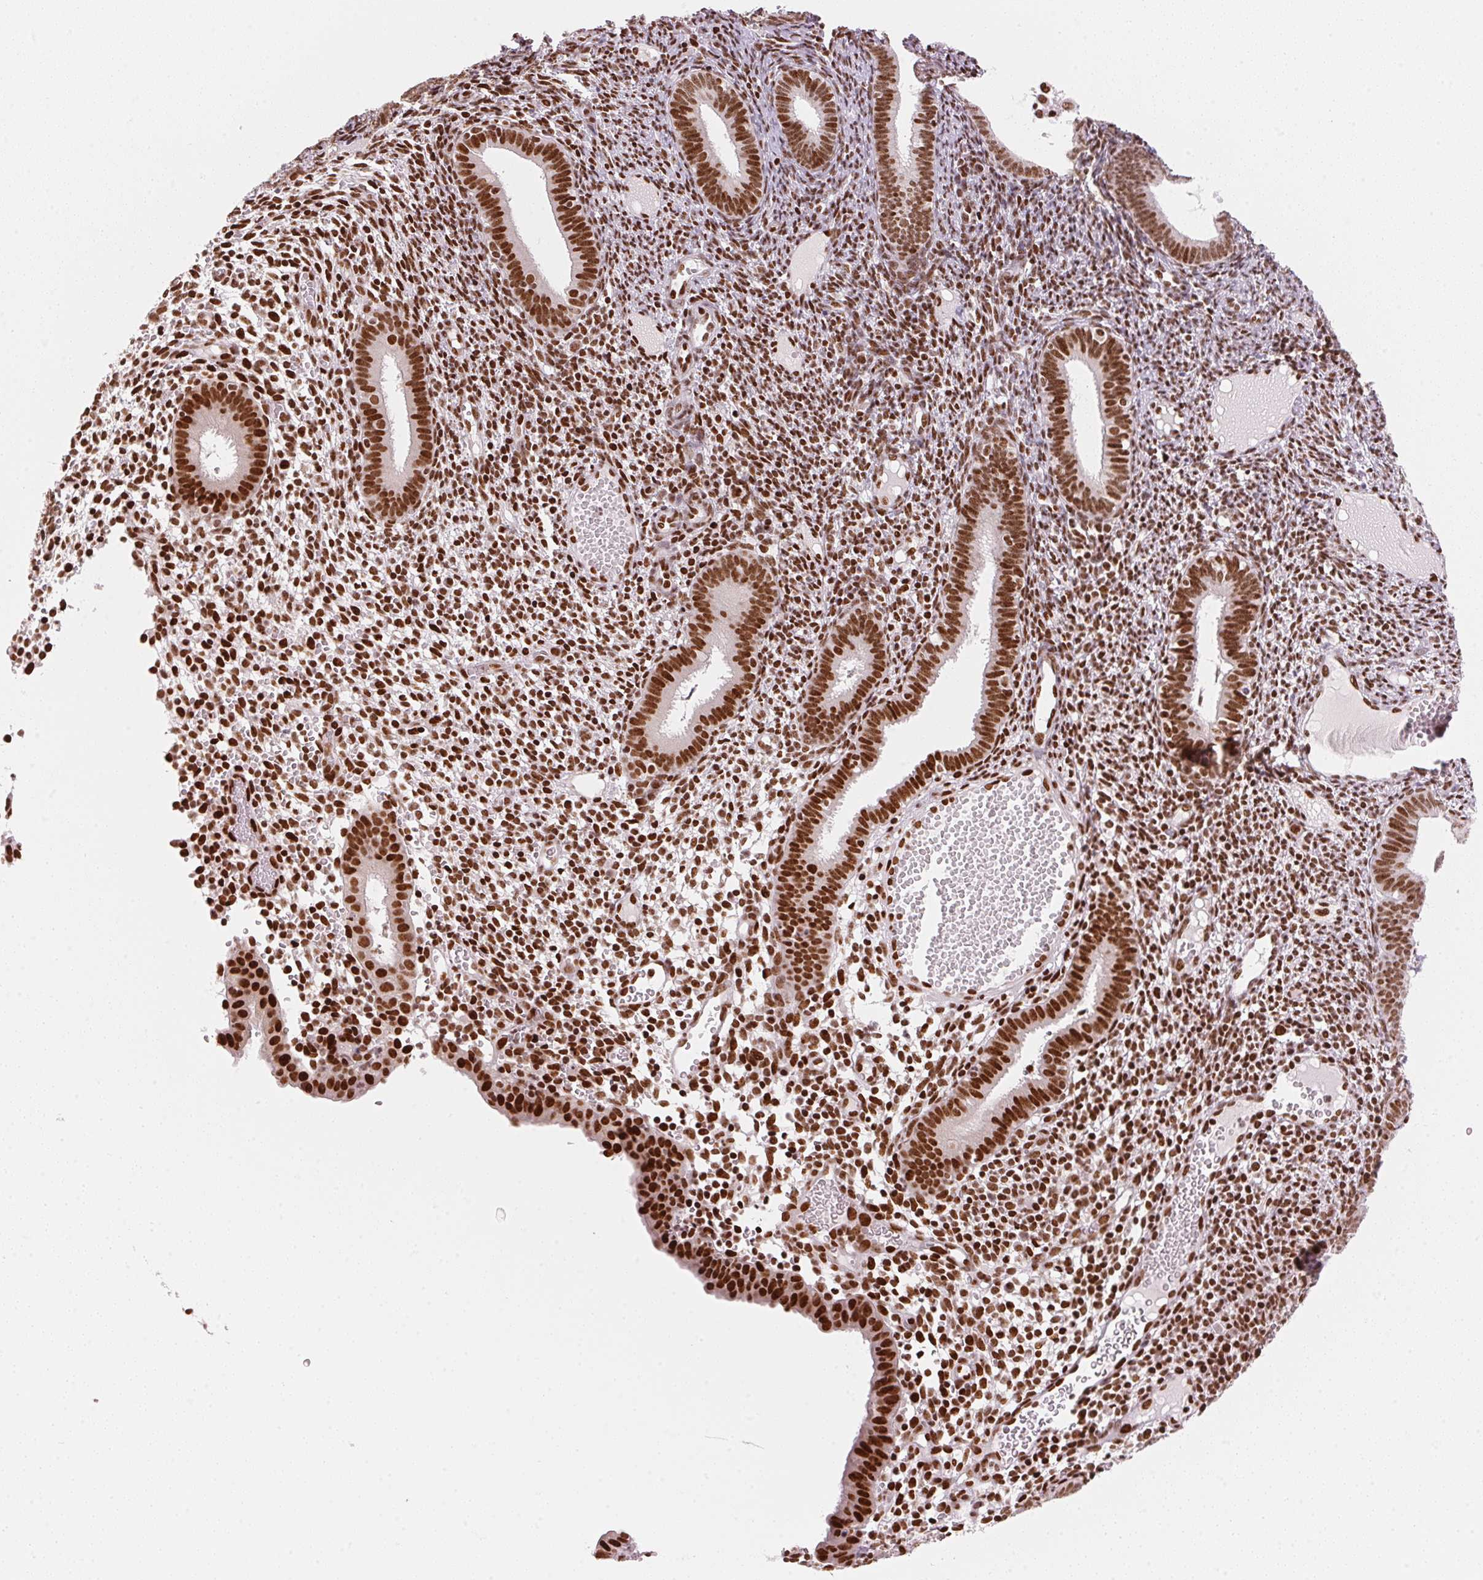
{"staining": {"intensity": "strong", "quantity": ">75%", "location": "nuclear"}, "tissue": "endometrium", "cell_type": "Cells in endometrial stroma", "image_type": "normal", "snomed": [{"axis": "morphology", "description": "Normal tissue, NOS"}, {"axis": "topography", "description": "Endometrium"}], "caption": "Immunohistochemical staining of normal endometrium shows strong nuclear protein staining in approximately >75% of cells in endometrial stroma. (IHC, brightfield microscopy, high magnification).", "gene": "NXF1", "patient": {"sex": "female", "age": 41}}